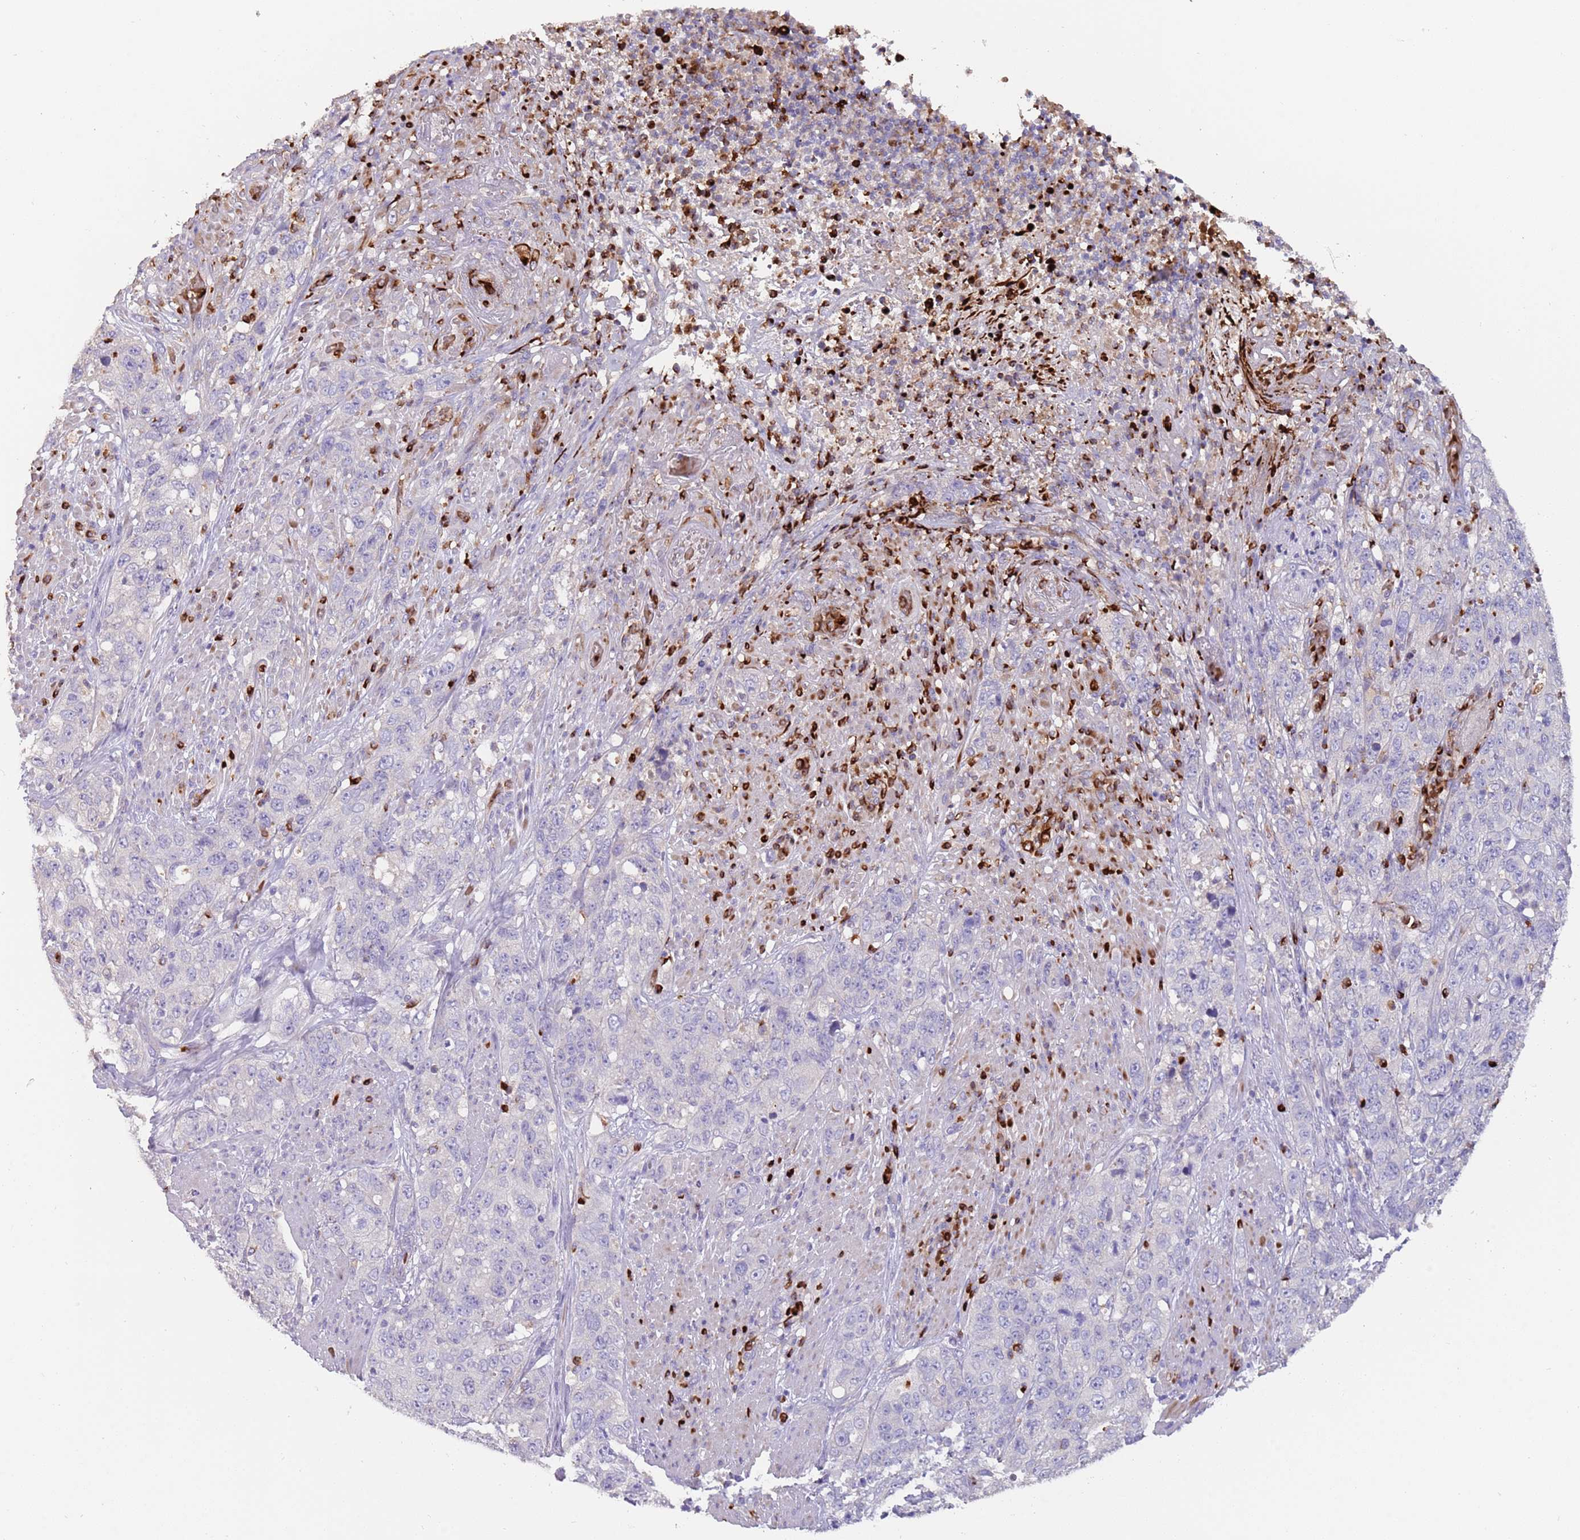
{"staining": {"intensity": "negative", "quantity": "none", "location": "none"}, "tissue": "stomach cancer", "cell_type": "Tumor cells", "image_type": "cancer", "snomed": [{"axis": "morphology", "description": "Adenocarcinoma, NOS"}, {"axis": "topography", "description": "Stomach"}], "caption": "Tumor cells are negative for brown protein staining in stomach cancer (adenocarcinoma).", "gene": "TMEM251", "patient": {"sex": "male", "age": 48}}